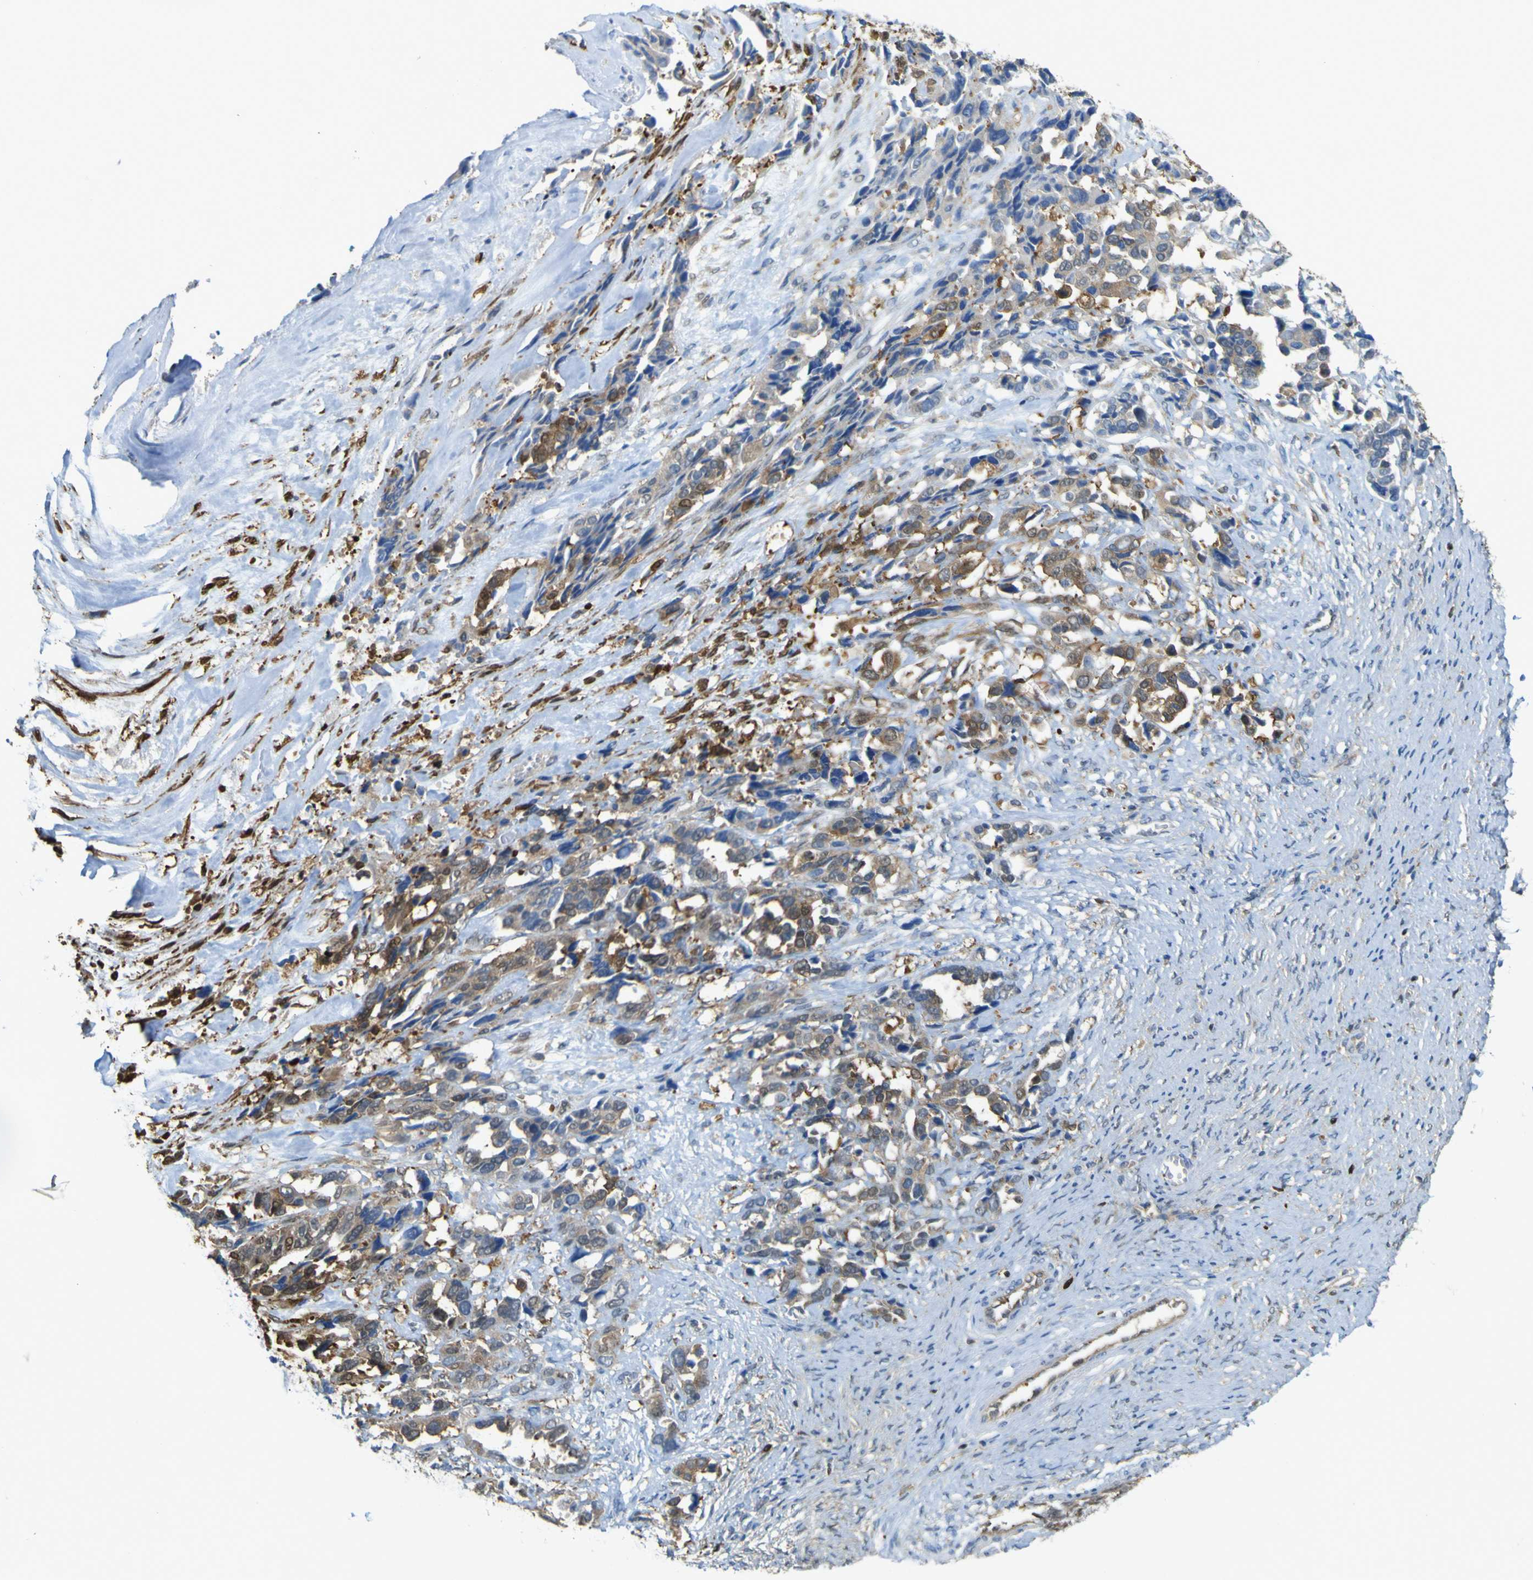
{"staining": {"intensity": "moderate", "quantity": "25%-75%", "location": "cytoplasmic/membranous"}, "tissue": "ovarian cancer", "cell_type": "Tumor cells", "image_type": "cancer", "snomed": [{"axis": "morphology", "description": "Cystadenocarcinoma, serous, NOS"}, {"axis": "topography", "description": "Ovary"}], "caption": "A brown stain labels moderate cytoplasmic/membranous expression of a protein in ovarian cancer tumor cells.", "gene": "ABHD3", "patient": {"sex": "female", "age": 44}}